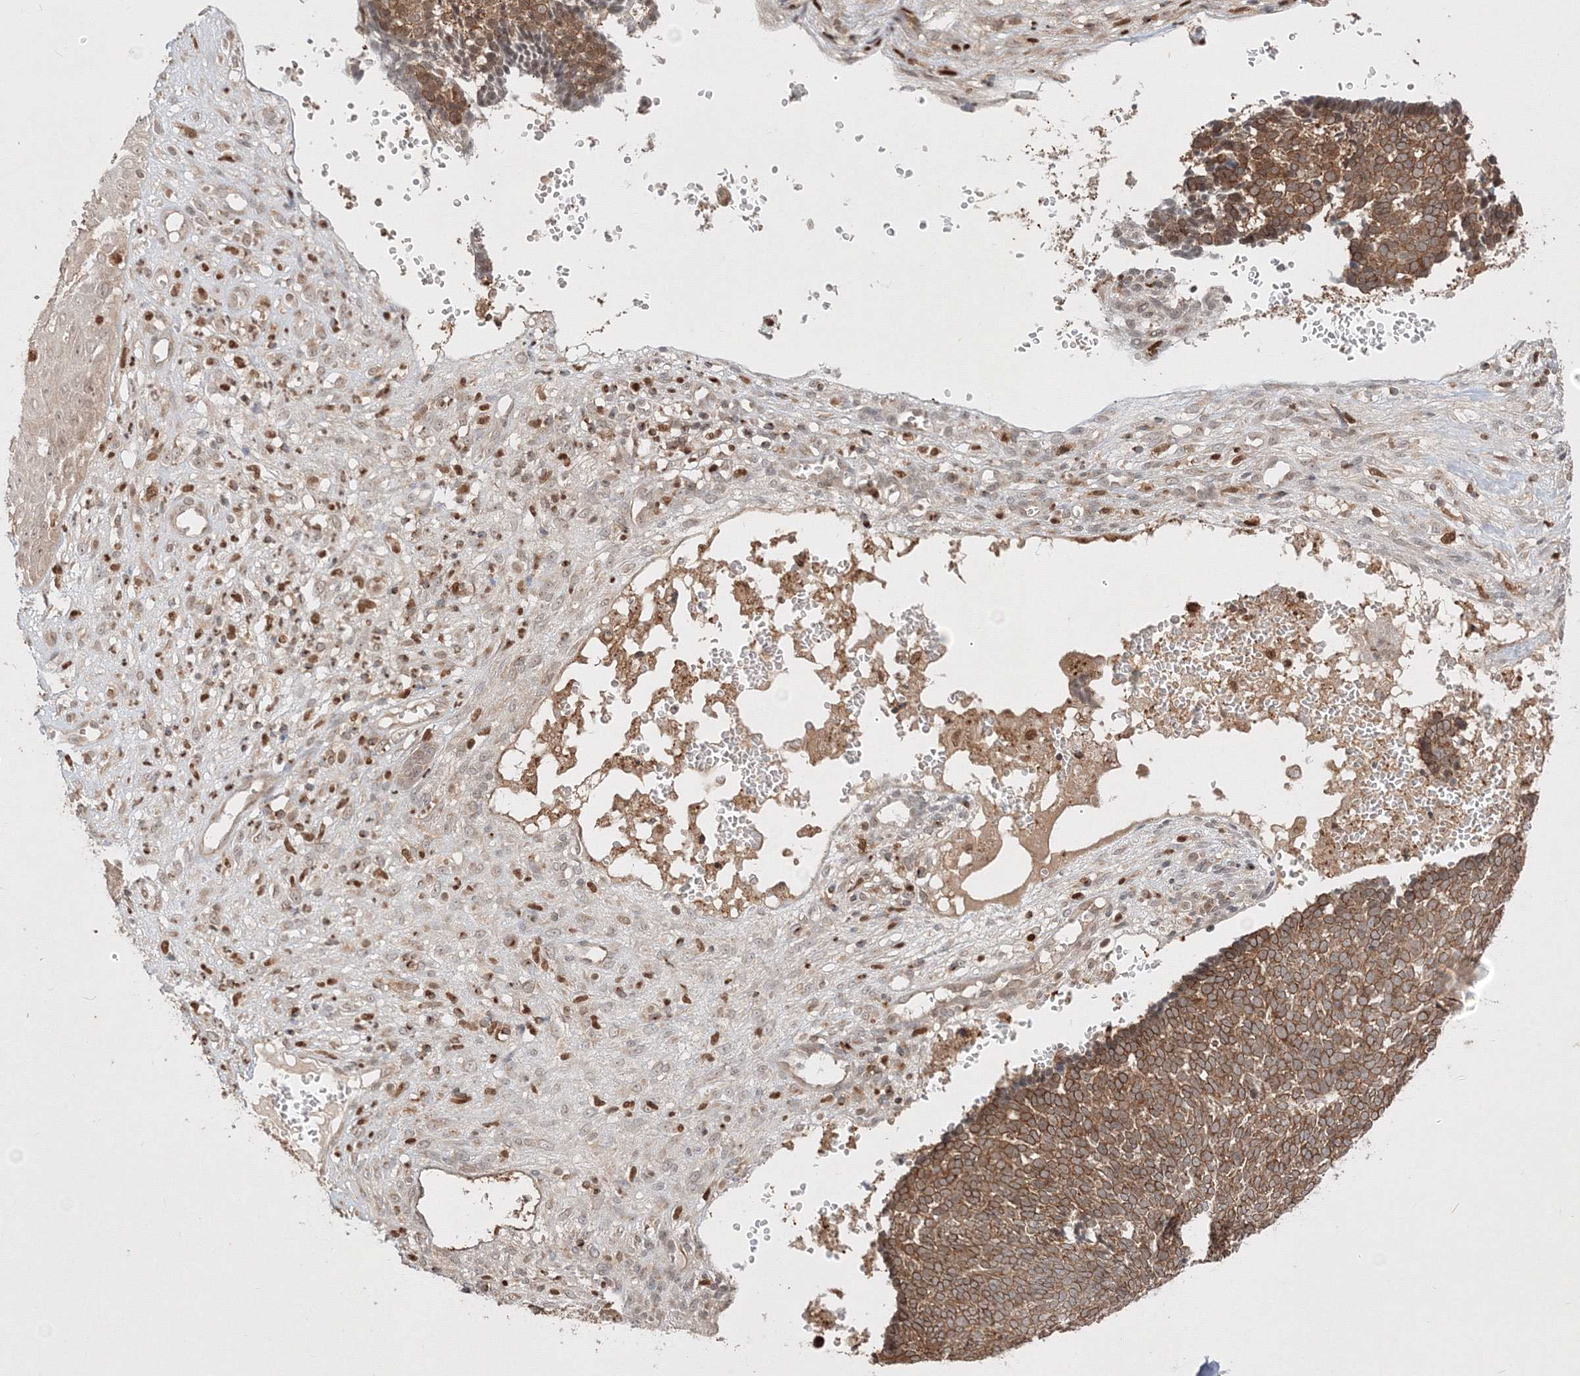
{"staining": {"intensity": "moderate", "quantity": ">75%", "location": "cytoplasmic/membranous"}, "tissue": "skin cancer", "cell_type": "Tumor cells", "image_type": "cancer", "snomed": [{"axis": "morphology", "description": "Basal cell carcinoma"}, {"axis": "topography", "description": "Skin"}], "caption": "Moderate cytoplasmic/membranous protein positivity is identified in approximately >75% of tumor cells in skin basal cell carcinoma.", "gene": "TMEM50B", "patient": {"sex": "male", "age": 84}}